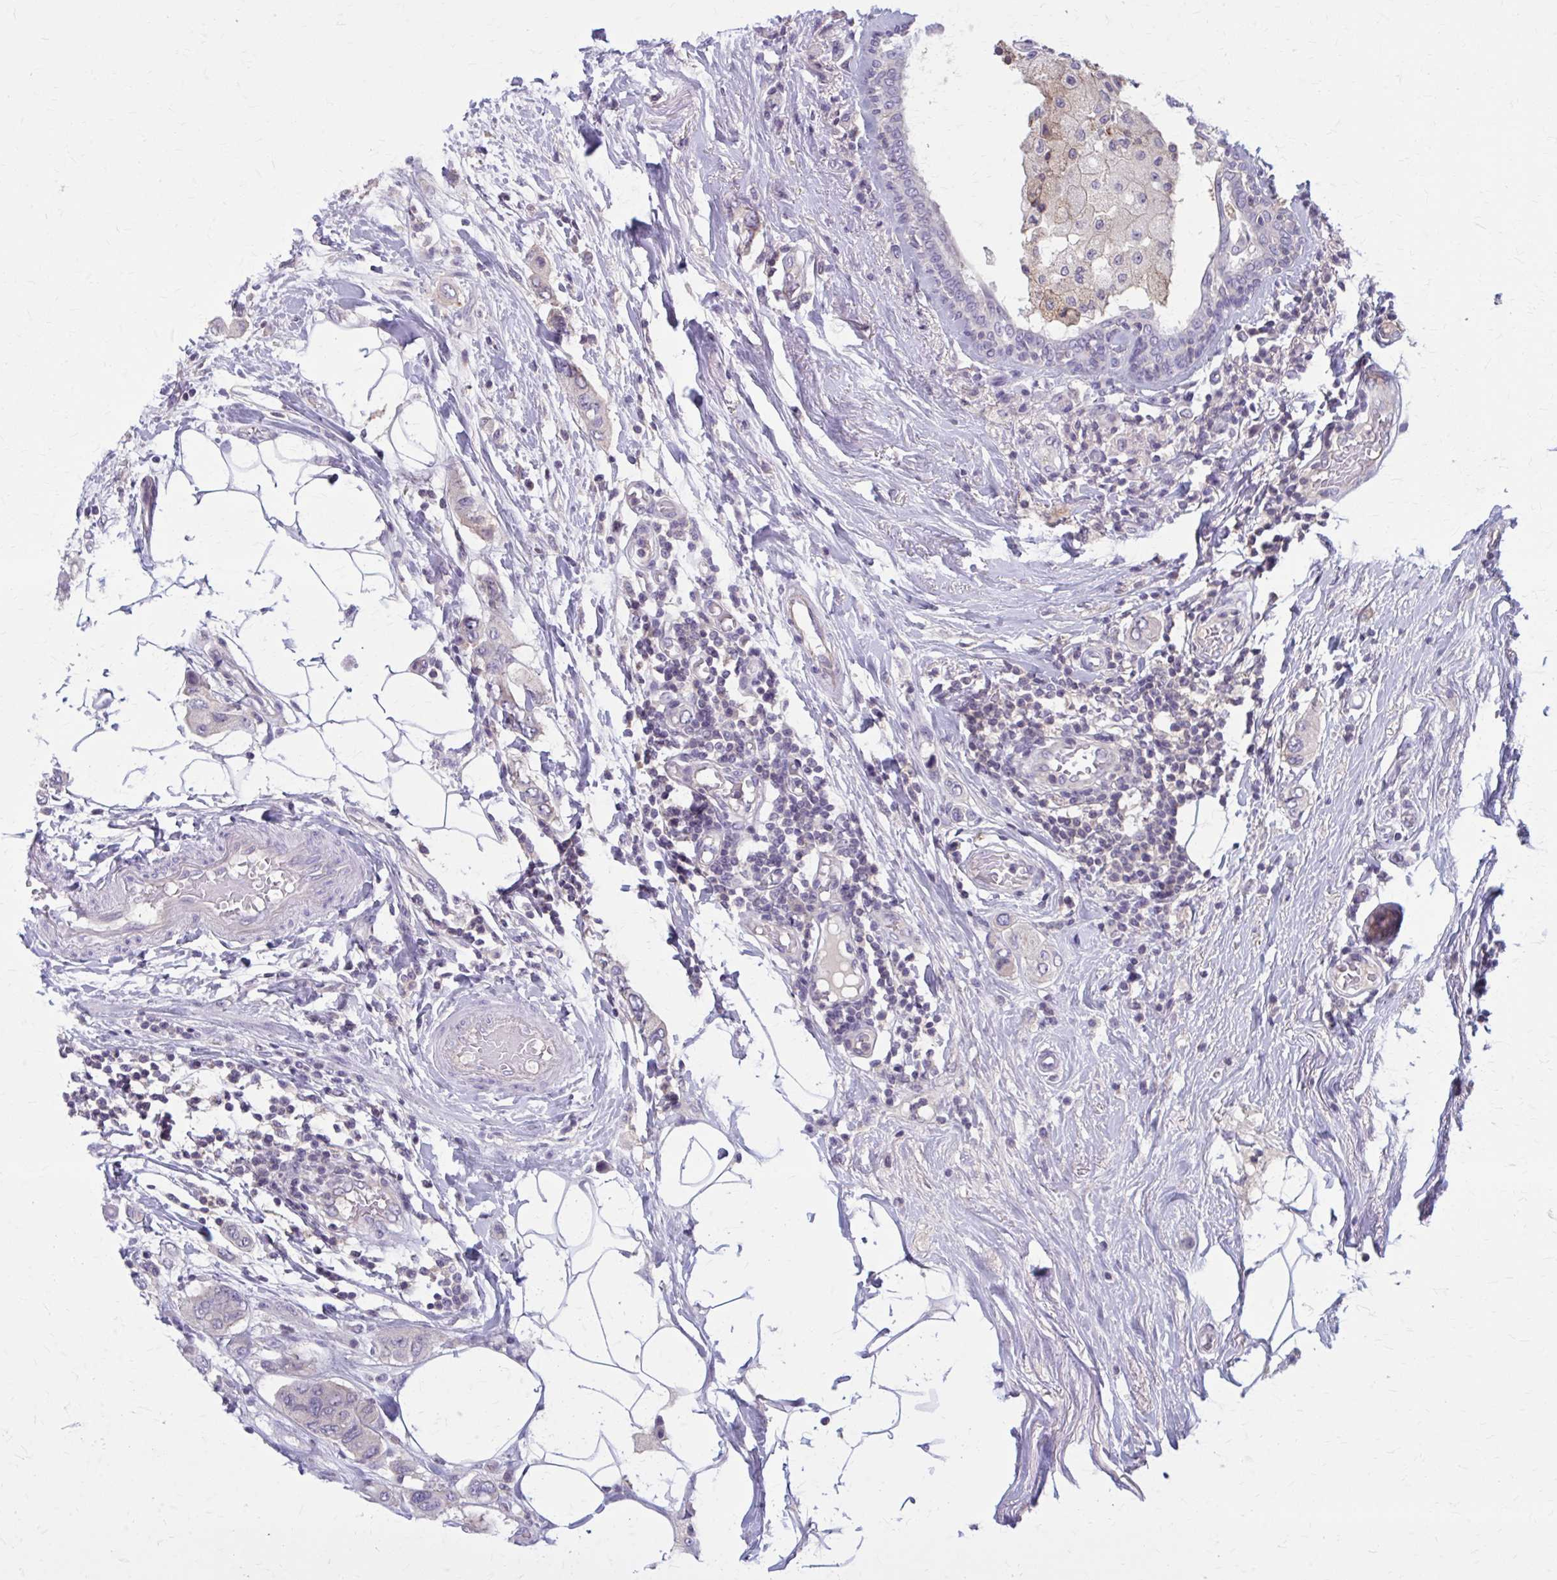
{"staining": {"intensity": "negative", "quantity": "none", "location": "none"}, "tissue": "breast cancer", "cell_type": "Tumor cells", "image_type": "cancer", "snomed": [{"axis": "morphology", "description": "Lobular carcinoma"}, {"axis": "topography", "description": "Breast"}], "caption": "Human lobular carcinoma (breast) stained for a protein using immunohistochemistry (IHC) shows no expression in tumor cells.", "gene": "OR4A47", "patient": {"sex": "female", "age": 51}}